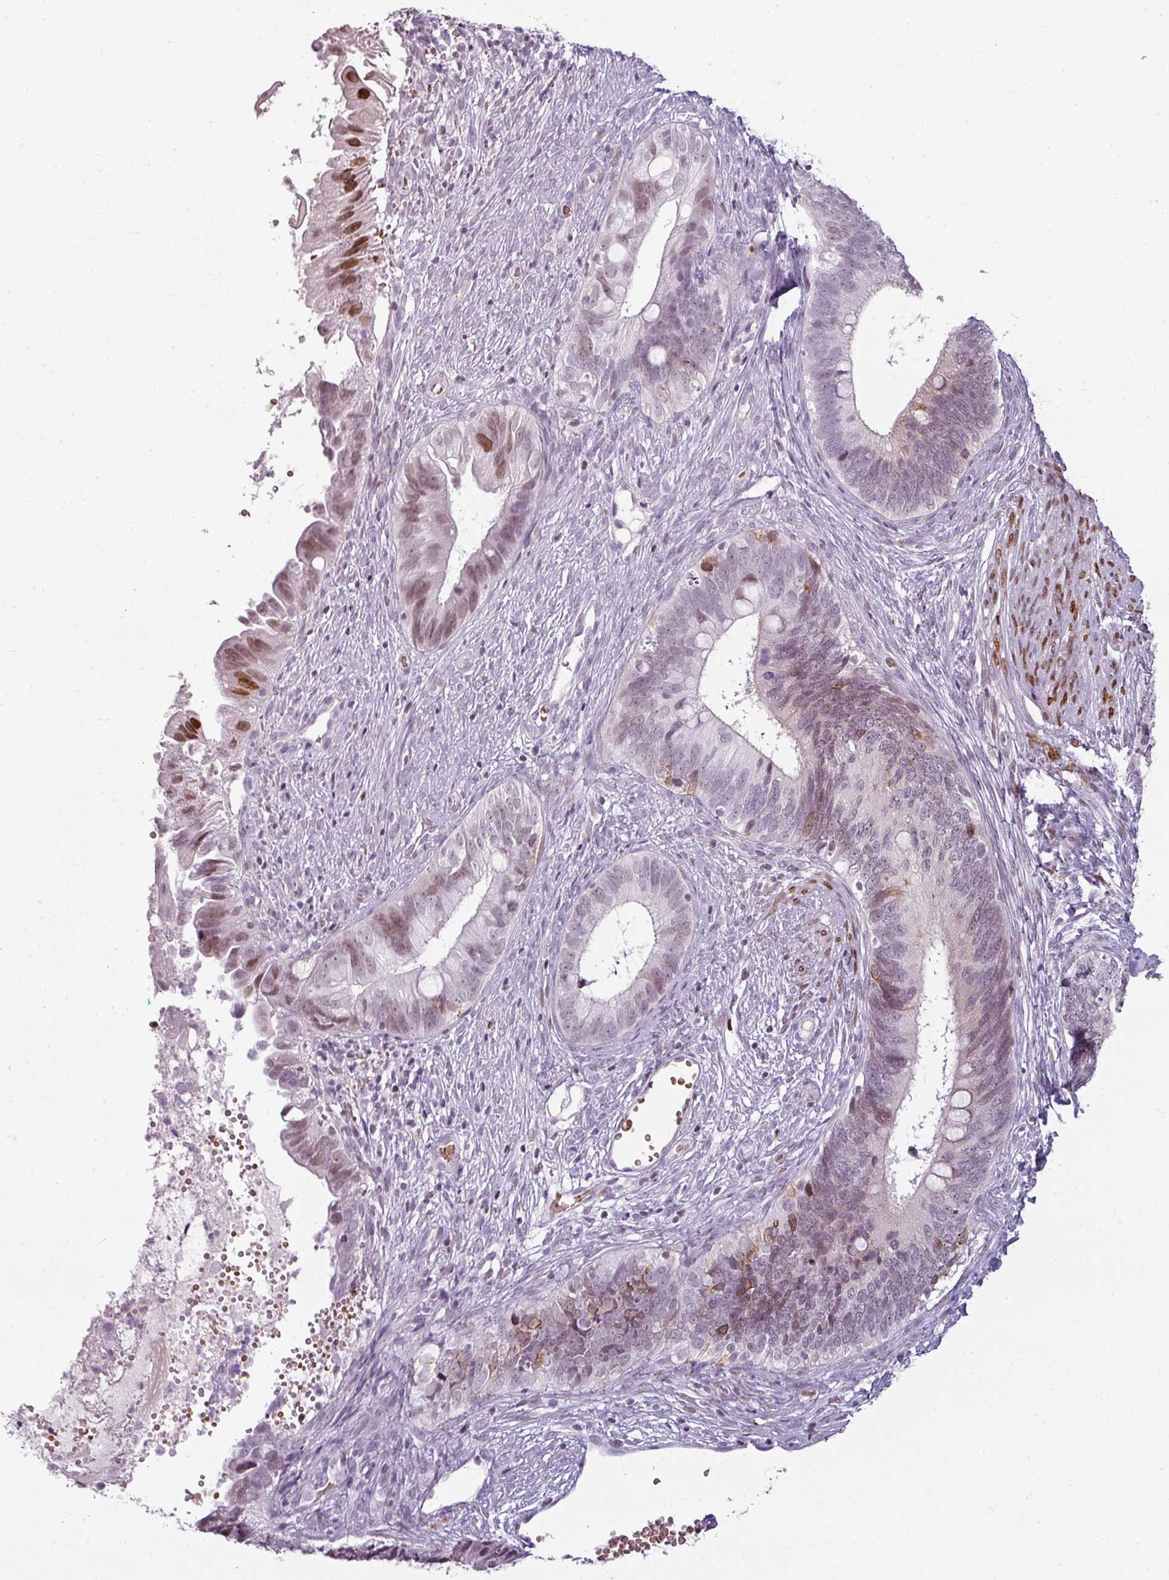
{"staining": {"intensity": "moderate", "quantity": "<25%", "location": "nuclear"}, "tissue": "cervical cancer", "cell_type": "Tumor cells", "image_type": "cancer", "snomed": [{"axis": "morphology", "description": "Adenocarcinoma, NOS"}, {"axis": "topography", "description": "Cervix"}], "caption": "Cervical cancer stained with a brown dye exhibits moderate nuclear positive positivity in approximately <25% of tumor cells.", "gene": "SYT8", "patient": {"sex": "female", "age": 42}}